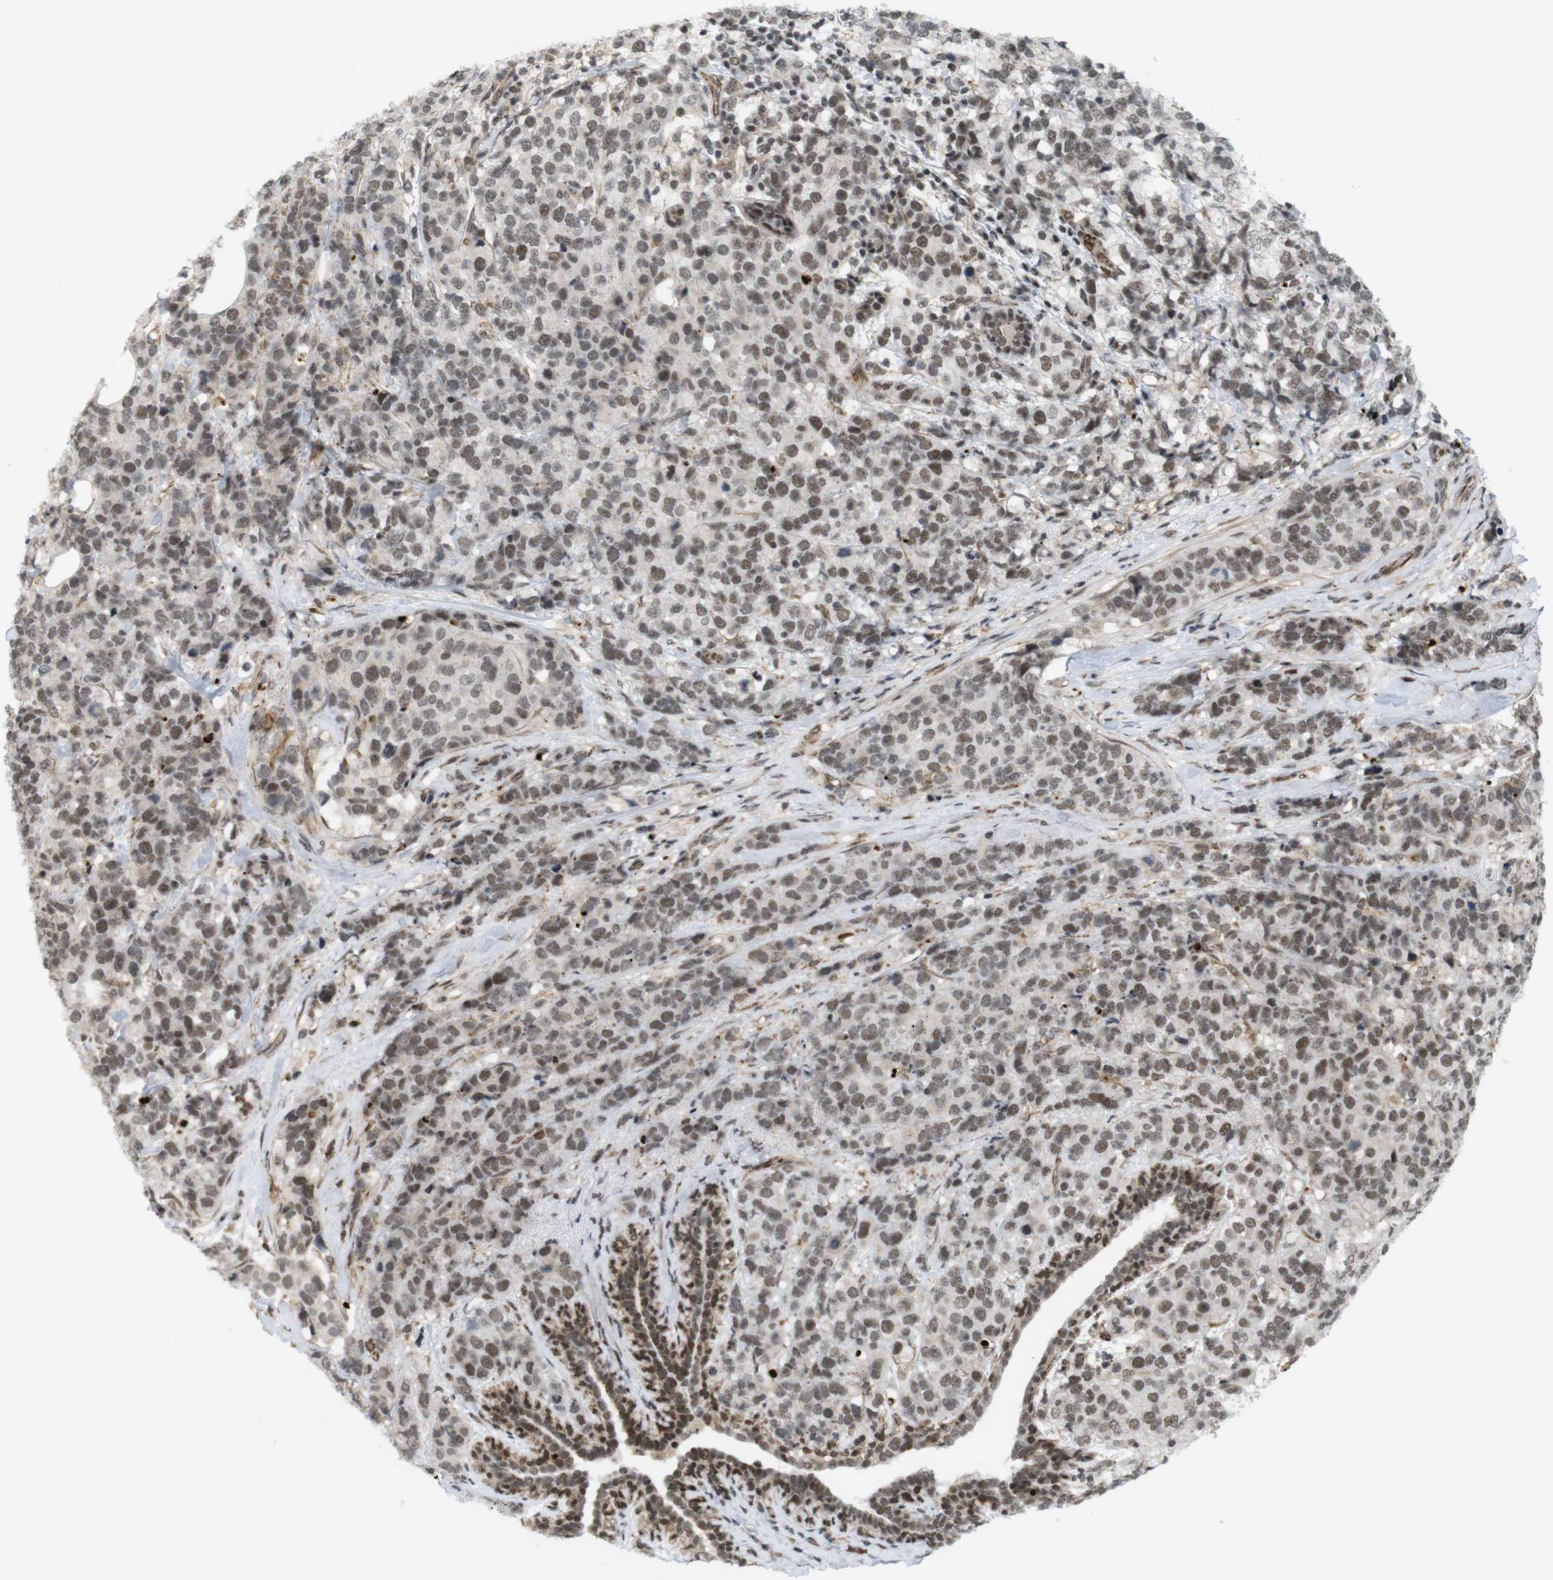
{"staining": {"intensity": "moderate", "quantity": ">75%", "location": "nuclear"}, "tissue": "breast cancer", "cell_type": "Tumor cells", "image_type": "cancer", "snomed": [{"axis": "morphology", "description": "Lobular carcinoma"}, {"axis": "topography", "description": "Breast"}], "caption": "High-magnification brightfield microscopy of breast cancer (lobular carcinoma) stained with DAB (3,3'-diaminobenzidine) (brown) and counterstained with hematoxylin (blue). tumor cells exhibit moderate nuclear expression is present in approximately>75% of cells.", "gene": "SP2", "patient": {"sex": "female", "age": 59}}